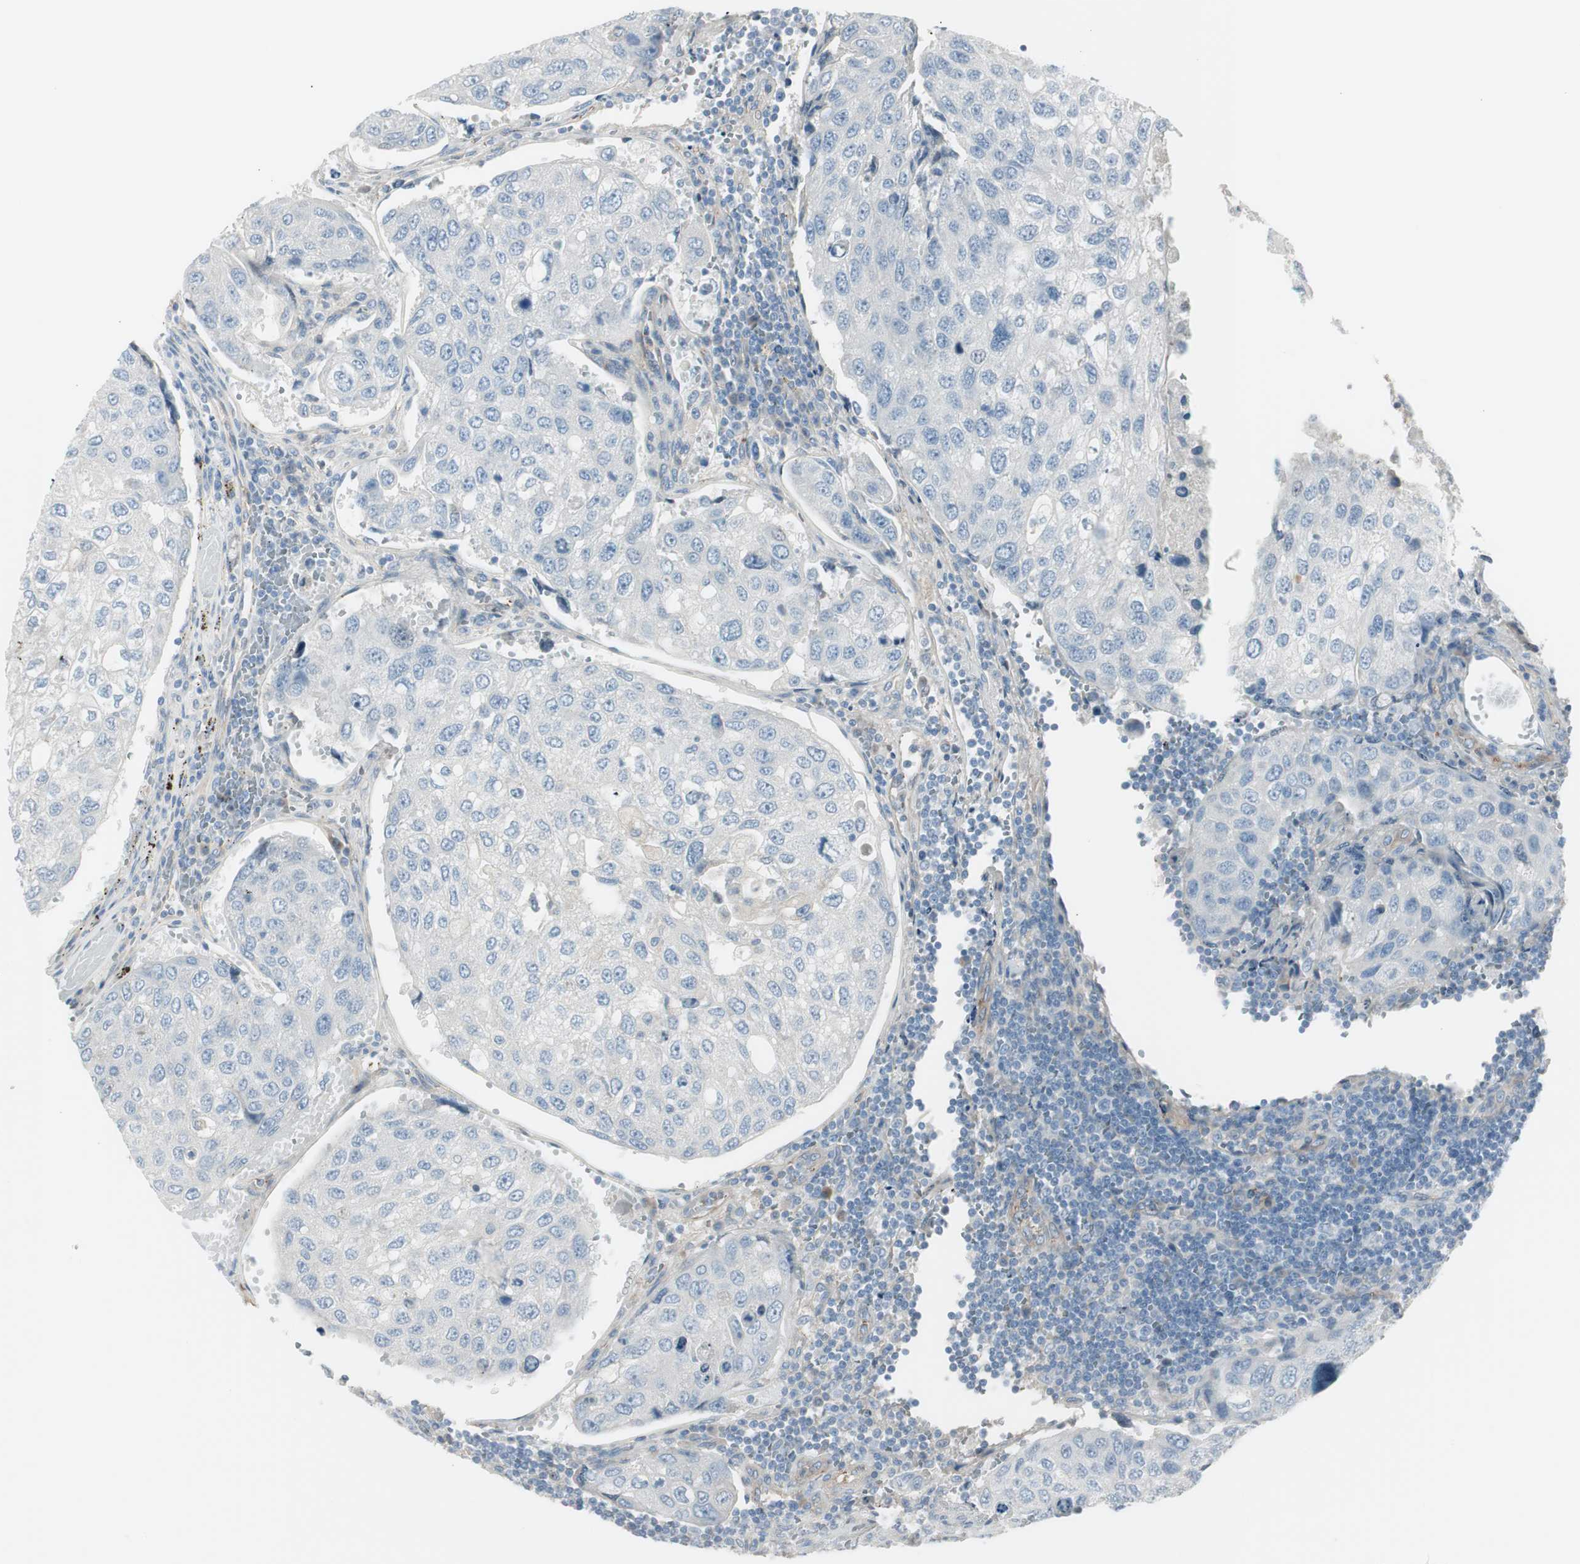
{"staining": {"intensity": "negative", "quantity": "none", "location": "none"}, "tissue": "urothelial cancer", "cell_type": "Tumor cells", "image_type": "cancer", "snomed": [{"axis": "morphology", "description": "Urothelial carcinoma, High grade"}, {"axis": "topography", "description": "Lymph node"}, {"axis": "topography", "description": "Urinary bladder"}], "caption": "Immunohistochemistry of human urothelial cancer displays no staining in tumor cells. Nuclei are stained in blue.", "gene": "CACNA2D1", "patient": {"sex": "male", "age": 51}}